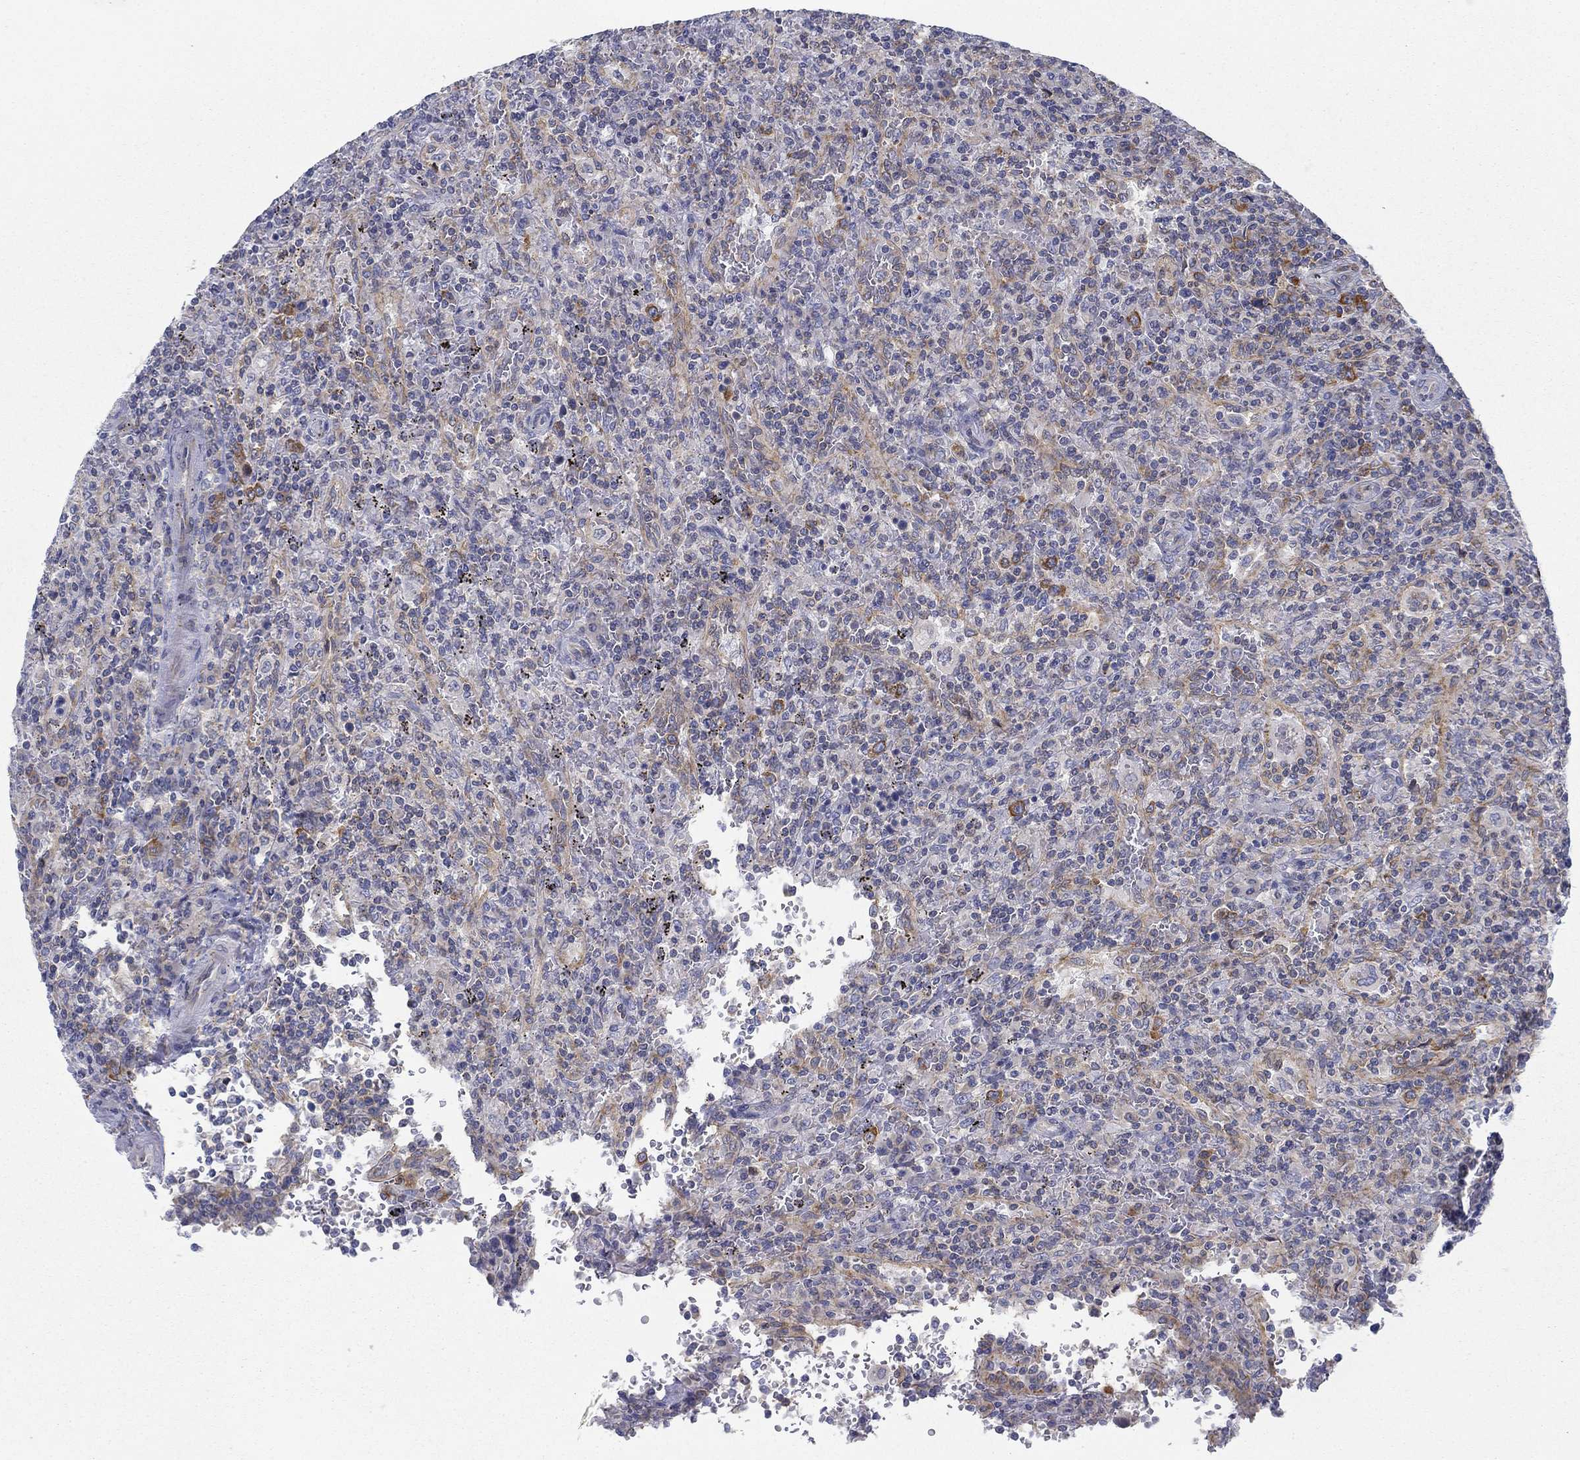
{"staining": {"intensity": "negative", "quantity": "none", "location": "none"}, "tissue": "lymphoma", "cell_type": "Tumor cells", "image_type": "cancer", "snomed": [{"axis": "morphology", "description": "Malignant lymphoma, non-Hodgkin's type, Low grade"}, {"axis": "topography", "description": "Spleen"}], "caption": "A histopathology image of human low-grade malignant lymphoma, non-Hodgkin's type is negative for staining in tumor cells.", "gene": "FXR1", "patient": {"sex": "male", "age": 62}}